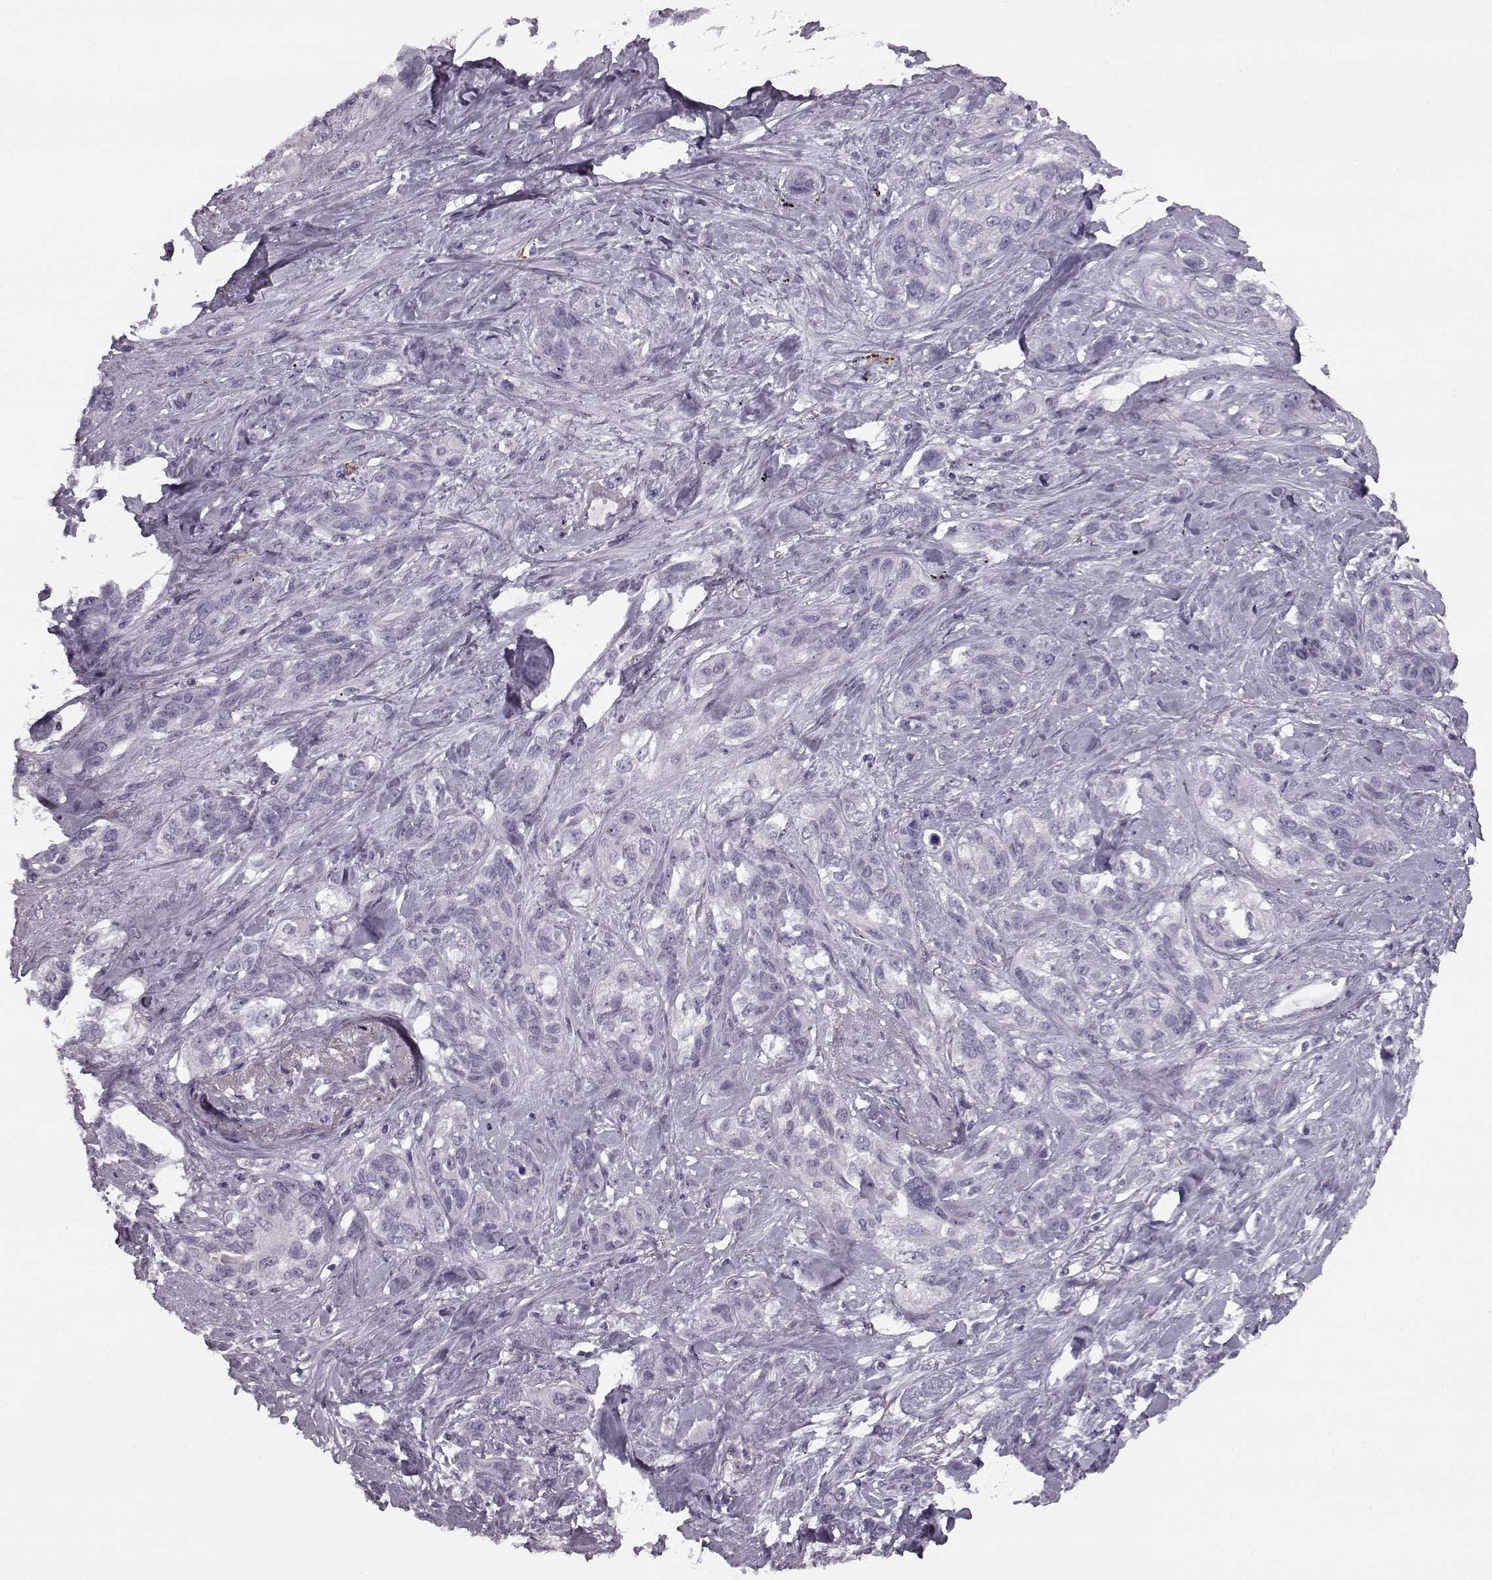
{"staining": {"intensity": "negative", "quantity": "none", "location": "none"}, "tissue": "lung cancer", "cell_type": "Tumor cells", "image_type": "cancer", "snomed": [{"axis": "morphology", "description": "Squamous cell carcinoma, NOS"}, {"axis": "topography", "description": "Lung"}], "caption": "Immunohistochemical staining of squamous cell carcinoma (lung) reveals no significant staining in tumor cells.", "gene": "PRPH2", "patient": {"sex": "female", "age": 70}}